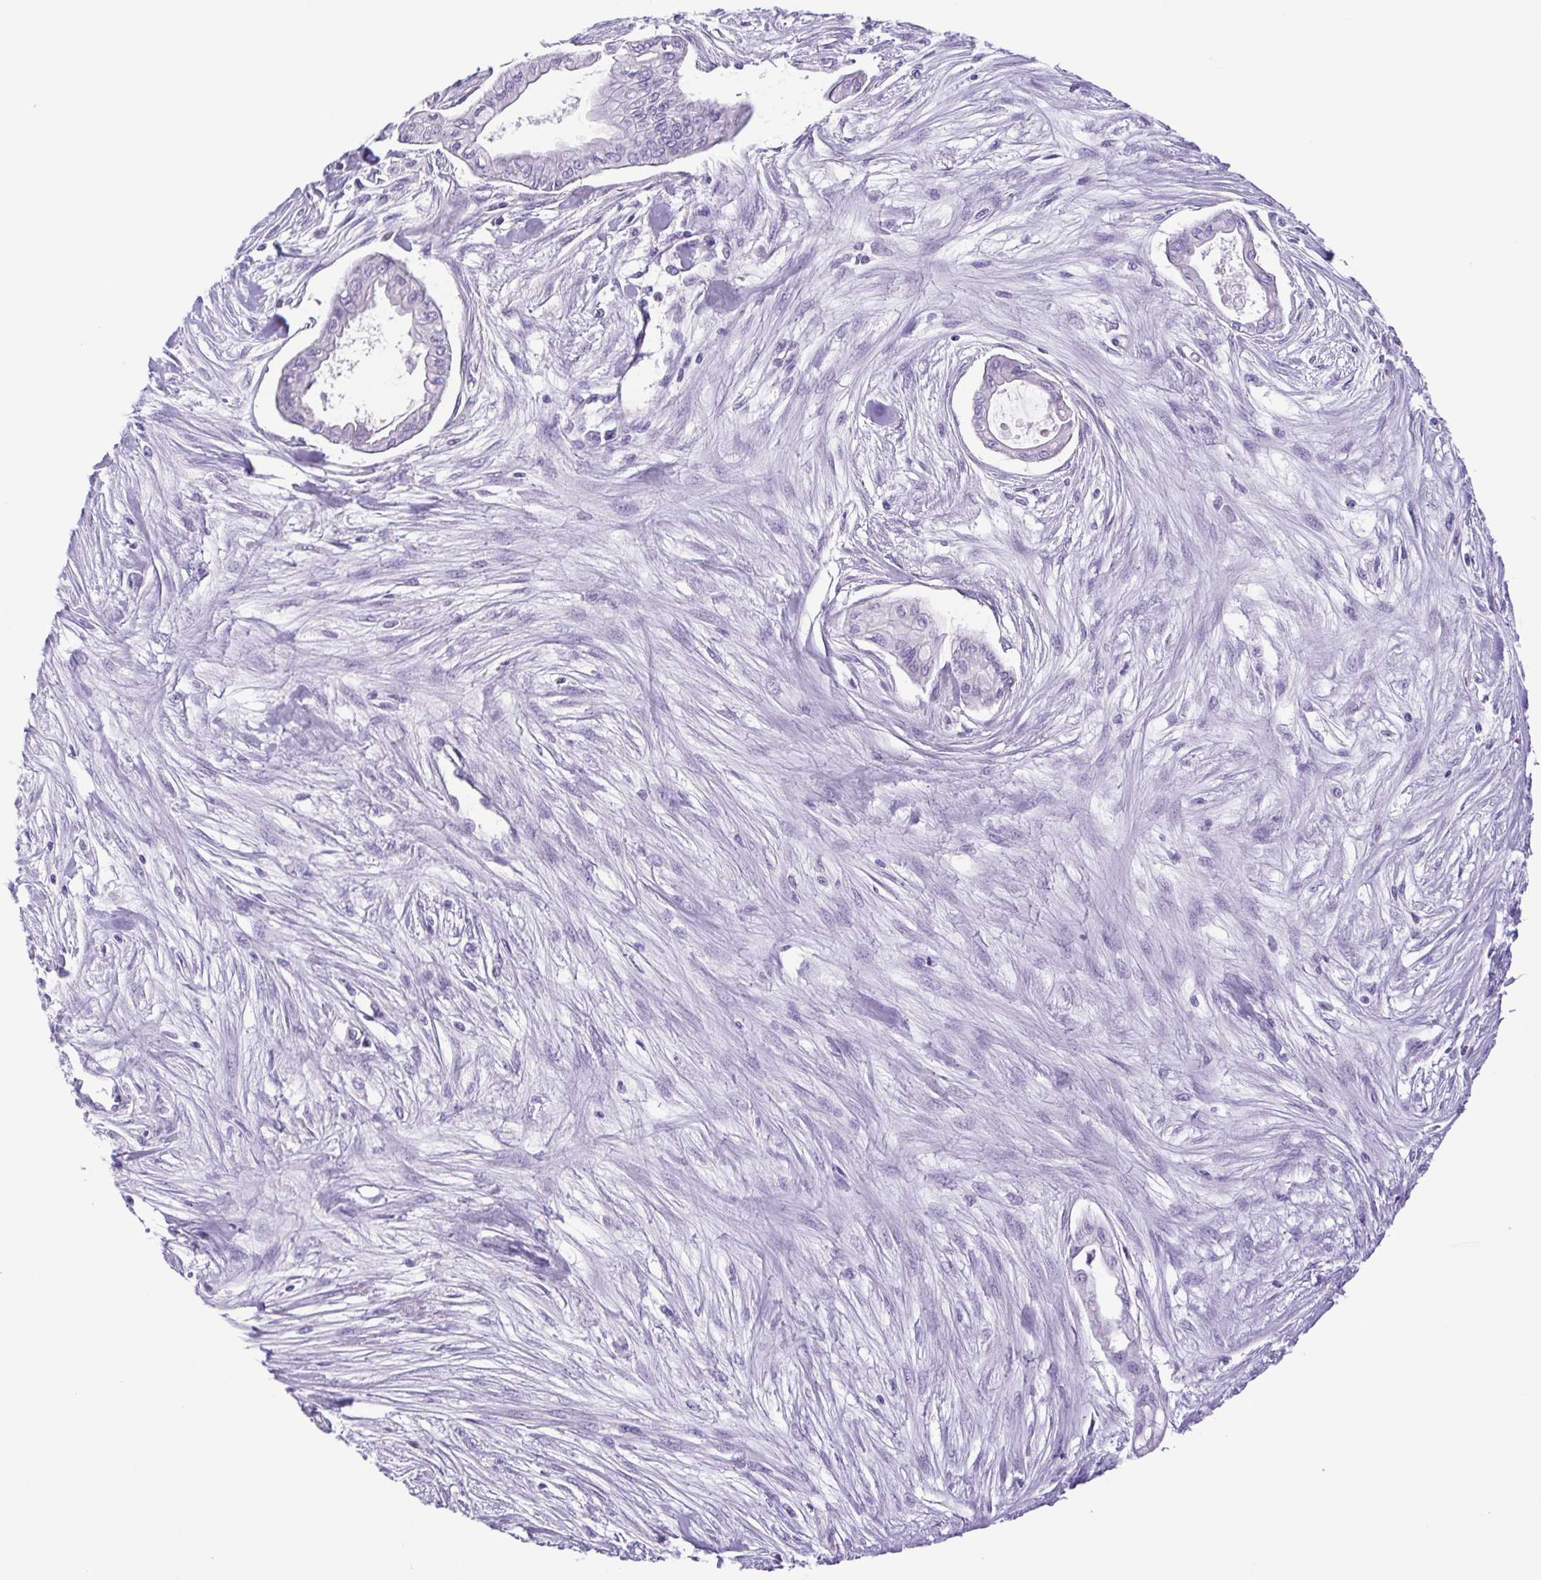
{"staining": {"intensity": "negative", "quantity": "none", "location": "none"}, "tissue": "pancreatic cancer", "cell_type": "Tumor cells", "image_type": "cancer", "snomed": [{"axis": "morphology", "description": "Adenocarcinoma, NOS"}, {"axis": "topography", "description": "Pancreas"}], "caption": "This micrograph is of pancreatic cancer (adenocarcinoma) stained with IHC to label a protein in brown with the nuclei are counter-stained blue. There is no expression in tumor cells. Nuclei are stained in blue.", "gene": "CDSN", "patient": {"sex": "female", "age": 68}}